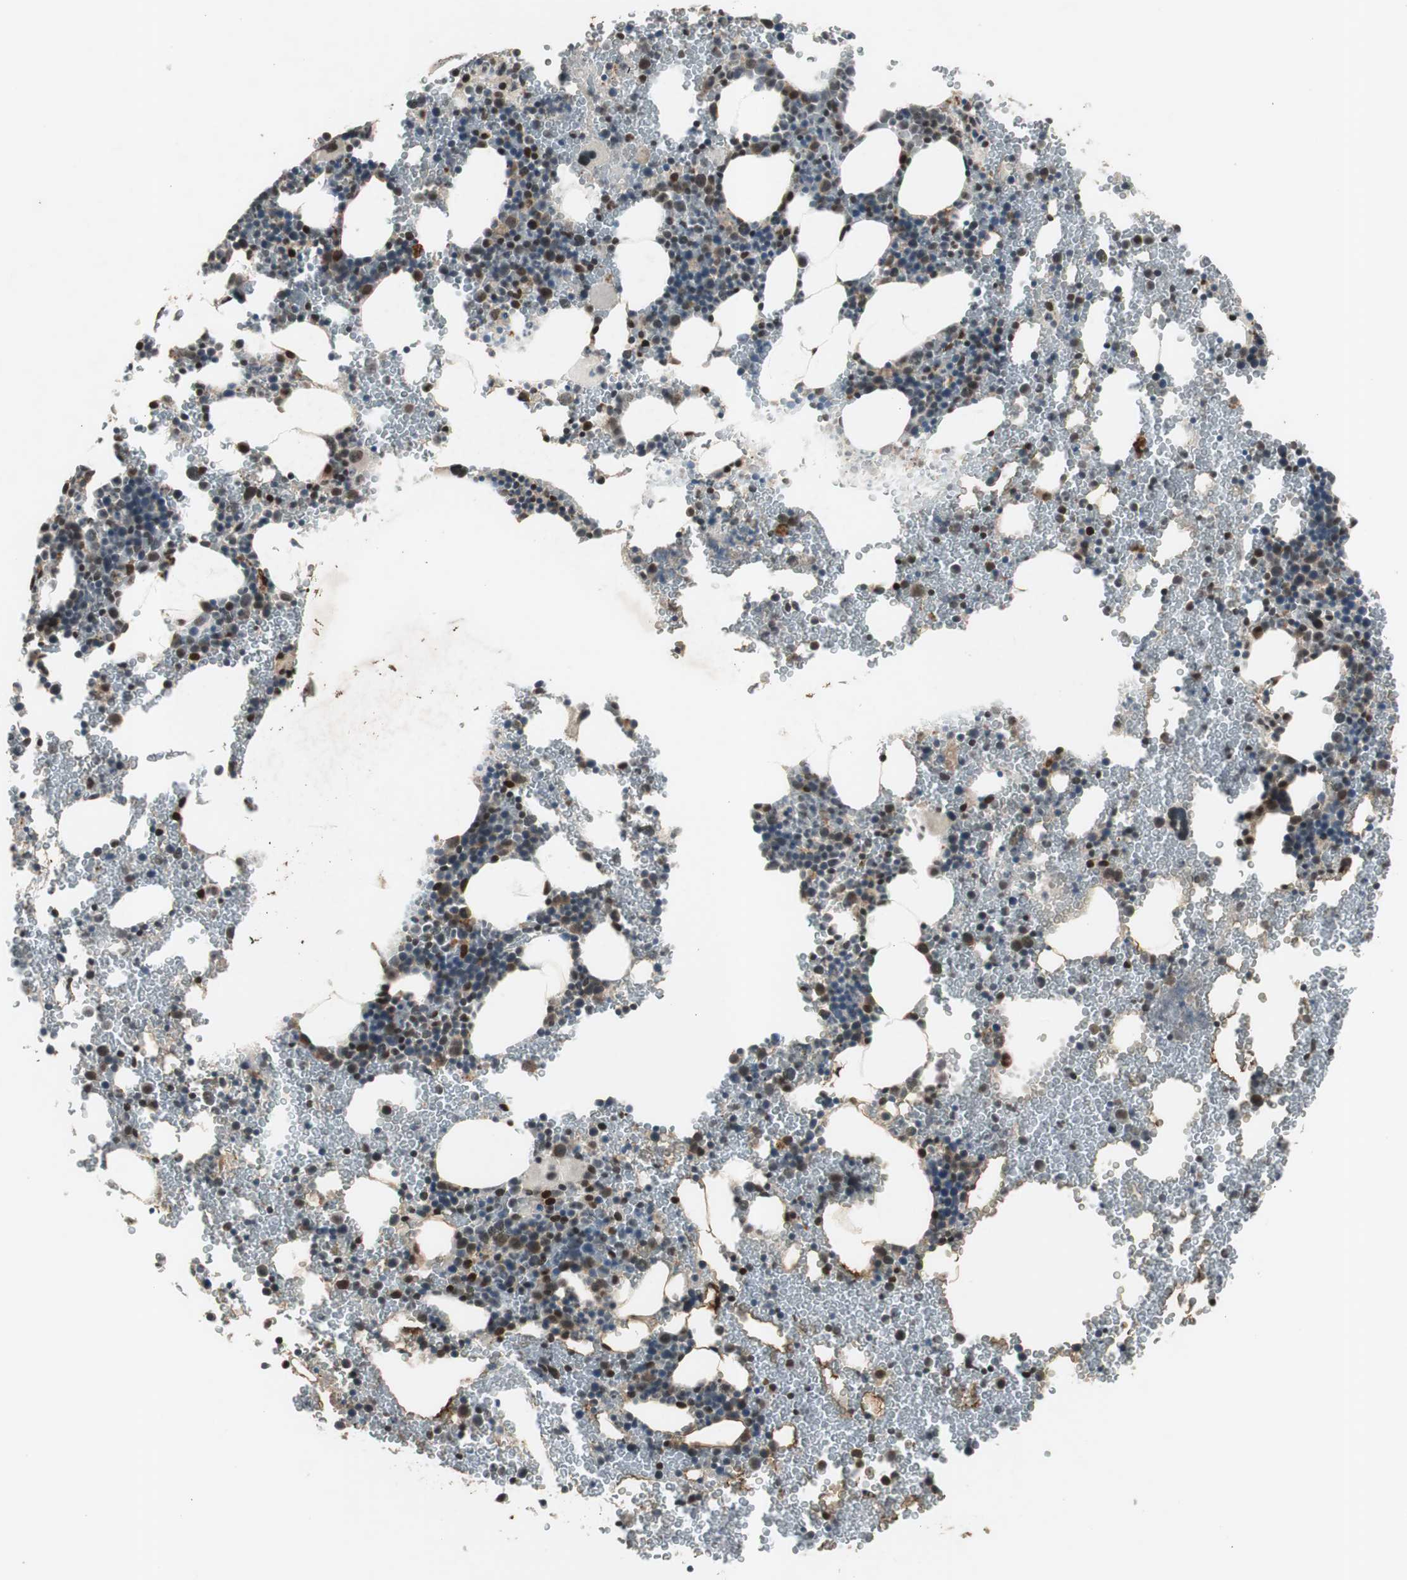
{"staining": {"intensity": "strong", "quantity": "25%-75%", "location": "cytoplasmic/membranous,nuclear"}, "tissue": "bone marrow", "cell_type": "Hematopoietic cells", "image_type": "normal", "snomed": [{"axis": "morphology", "description": "Normal tissue, NOS"}, {"axis": "morphology", "description": "Inflammation, NOS"}, {"axis": "topography", "description": "Bone marrow"}], "caption": "An IHC image of normal tissue is shown. Protein staining in brown highlights strong cytoplasmic/membranous,nuclear positivity in bone marrow within hematopoietic cells.", "gene": "BOLA1", "patient": {"sex": "male", "age": 22}}